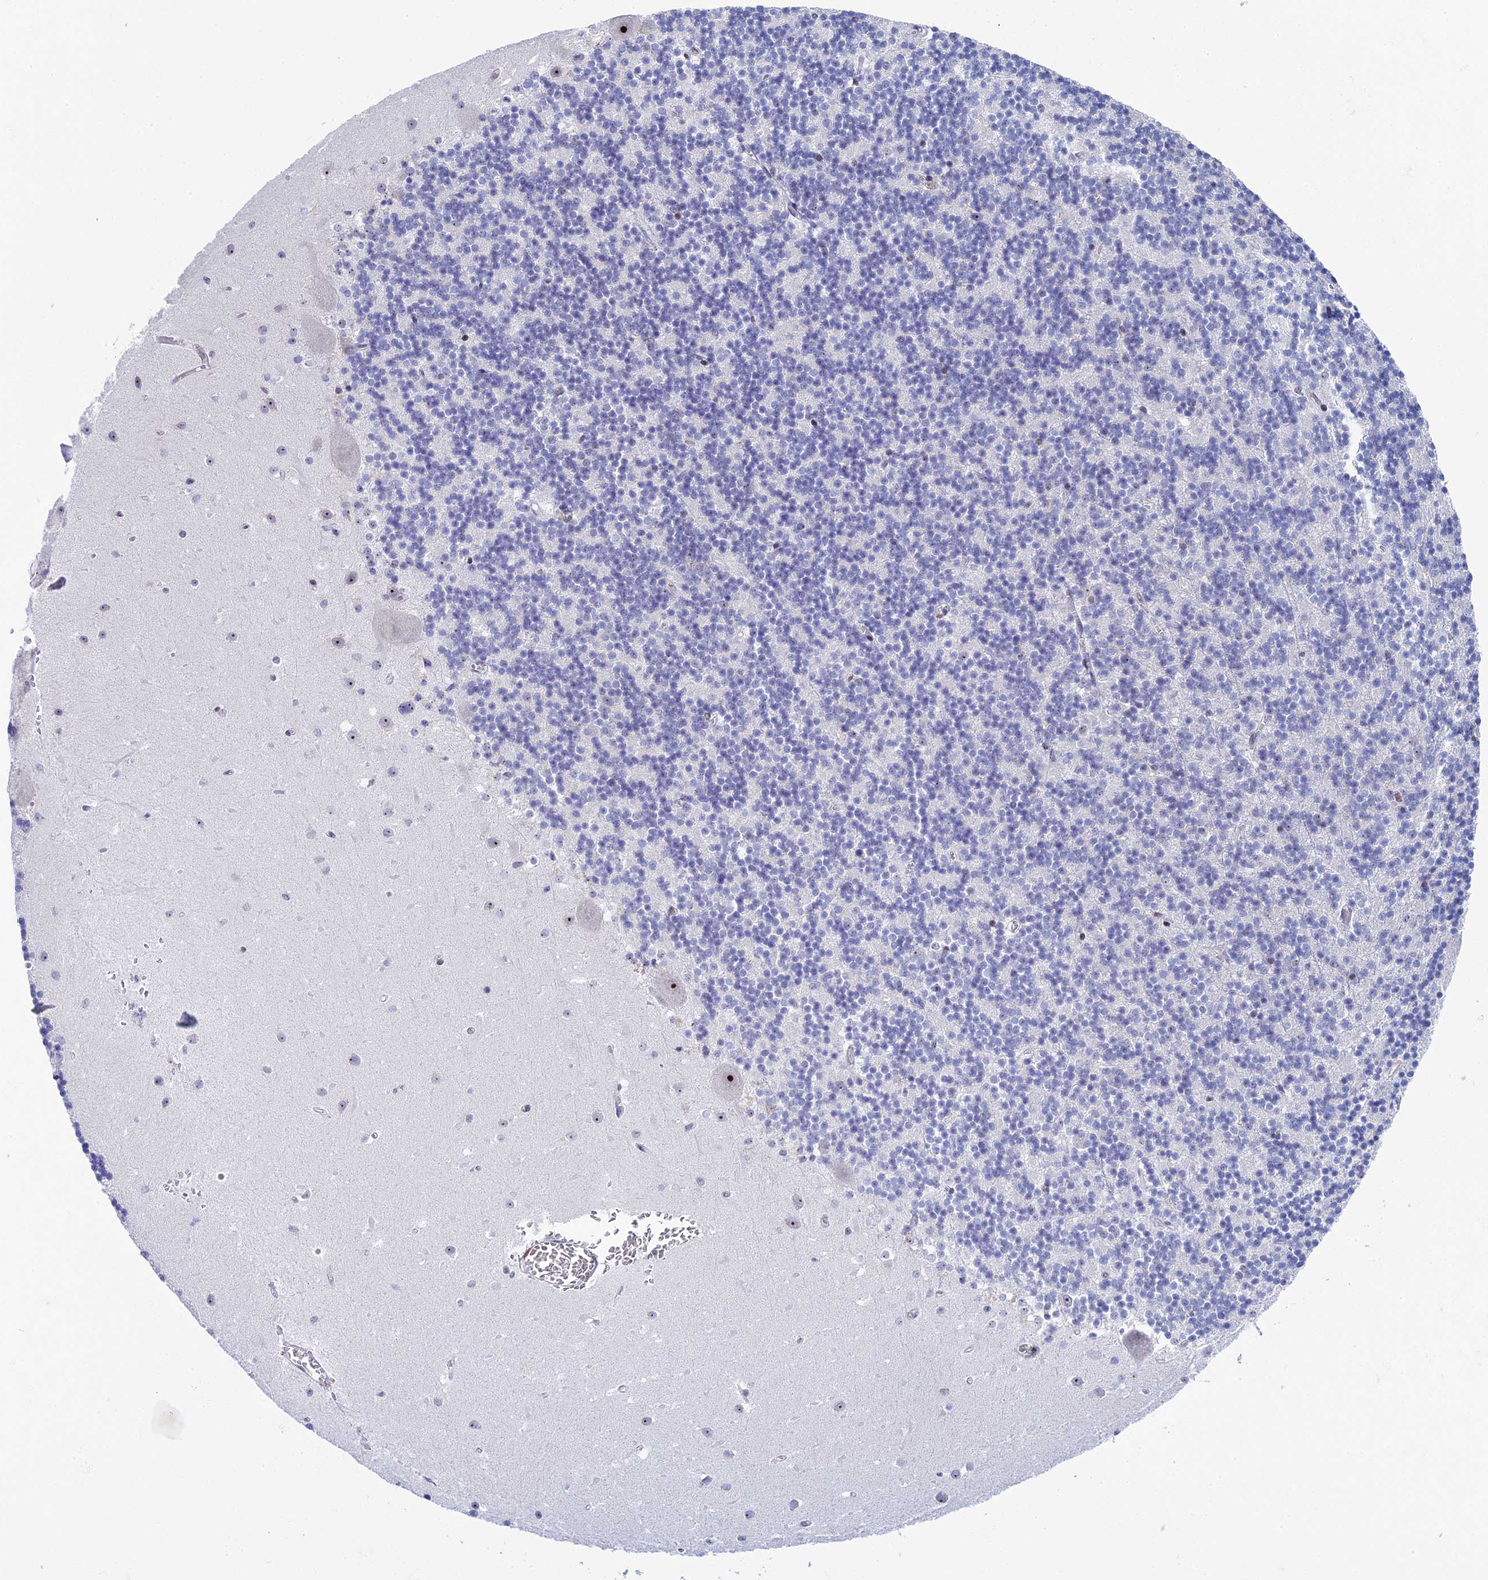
{"staining": {"intensity": "negative", "quantity": "none", "location": "none"}, "tissue": "cerebellum", "cell_type": "Cells in granular layer", "image_type": "normal", "snomed": [{"axis": "morphology", "description": "Normal tissue, NOS"}, {"axis": "topography", "description": "Cerebellum"}], "caption": "An IHC histopathology image of benign cerebellum is shown. There is no staining in cells in granular layer of cerebellum.", "gene": "CCDC86", "patient": {"sex": "male", "age": 54}}